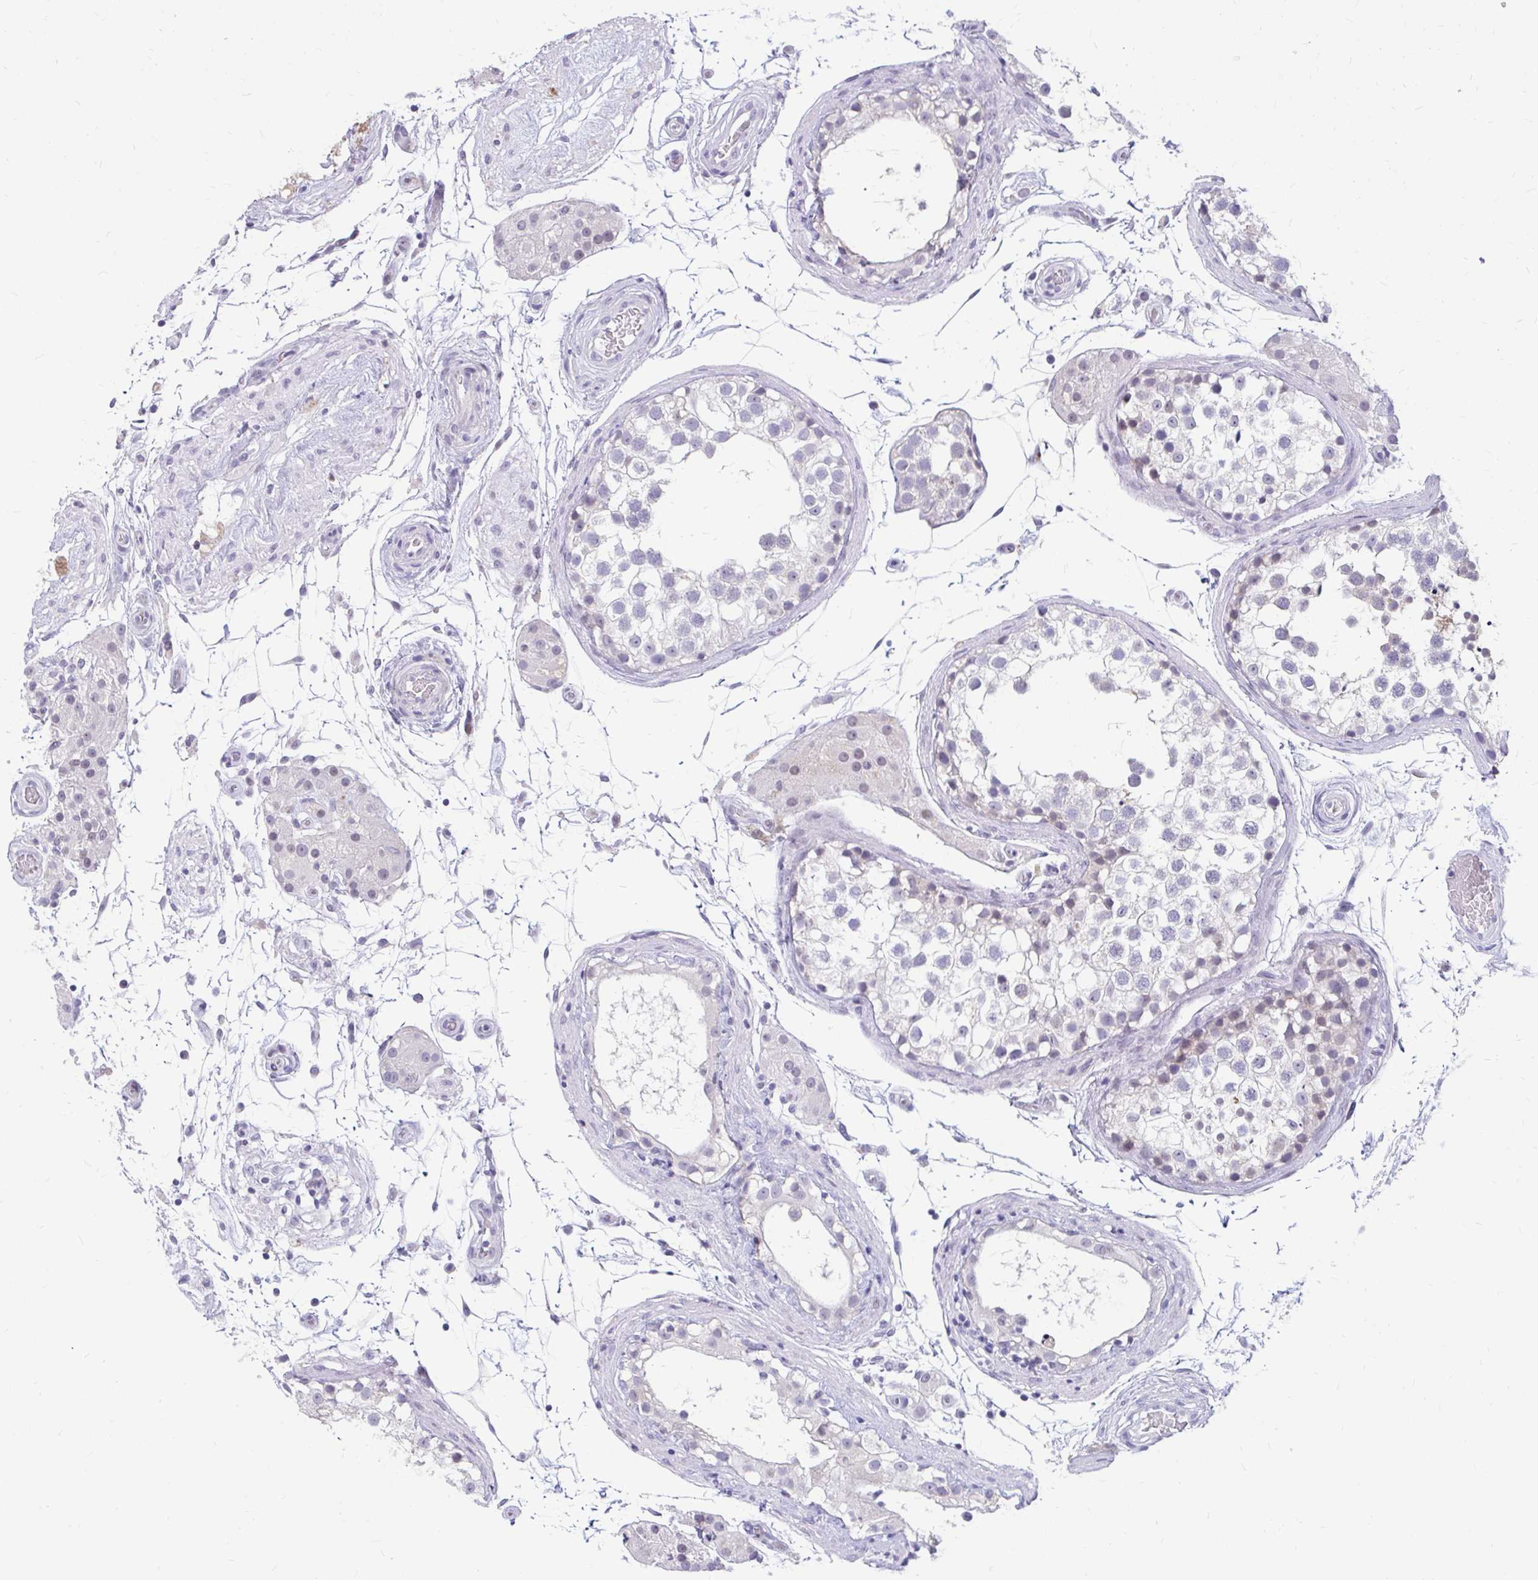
{"staining": {"intensity": "weak", "quantity": "25%-75%", "location": "cytoplasmic/membranous,nuclear"}, "tissue": "testis", "cell_type": "Cells in seminiferous ducts", "image_type": "normal", "snomed": [{"axis": "morphology", "description": "Normal tissue, NOS"}, {"axis": "morphology", "description": "Seminoma, NOS"}, {"axis": "topography", "description": "Testis"}], "caption": "Protein staining of unremarkable testis shows weak cytoplasmic/membranous,nuclear positivity in about 25%-75% of cells in seminiferous ducts.", "gene": "RGS16", "patient": {"sex": "male", "age": 65}}